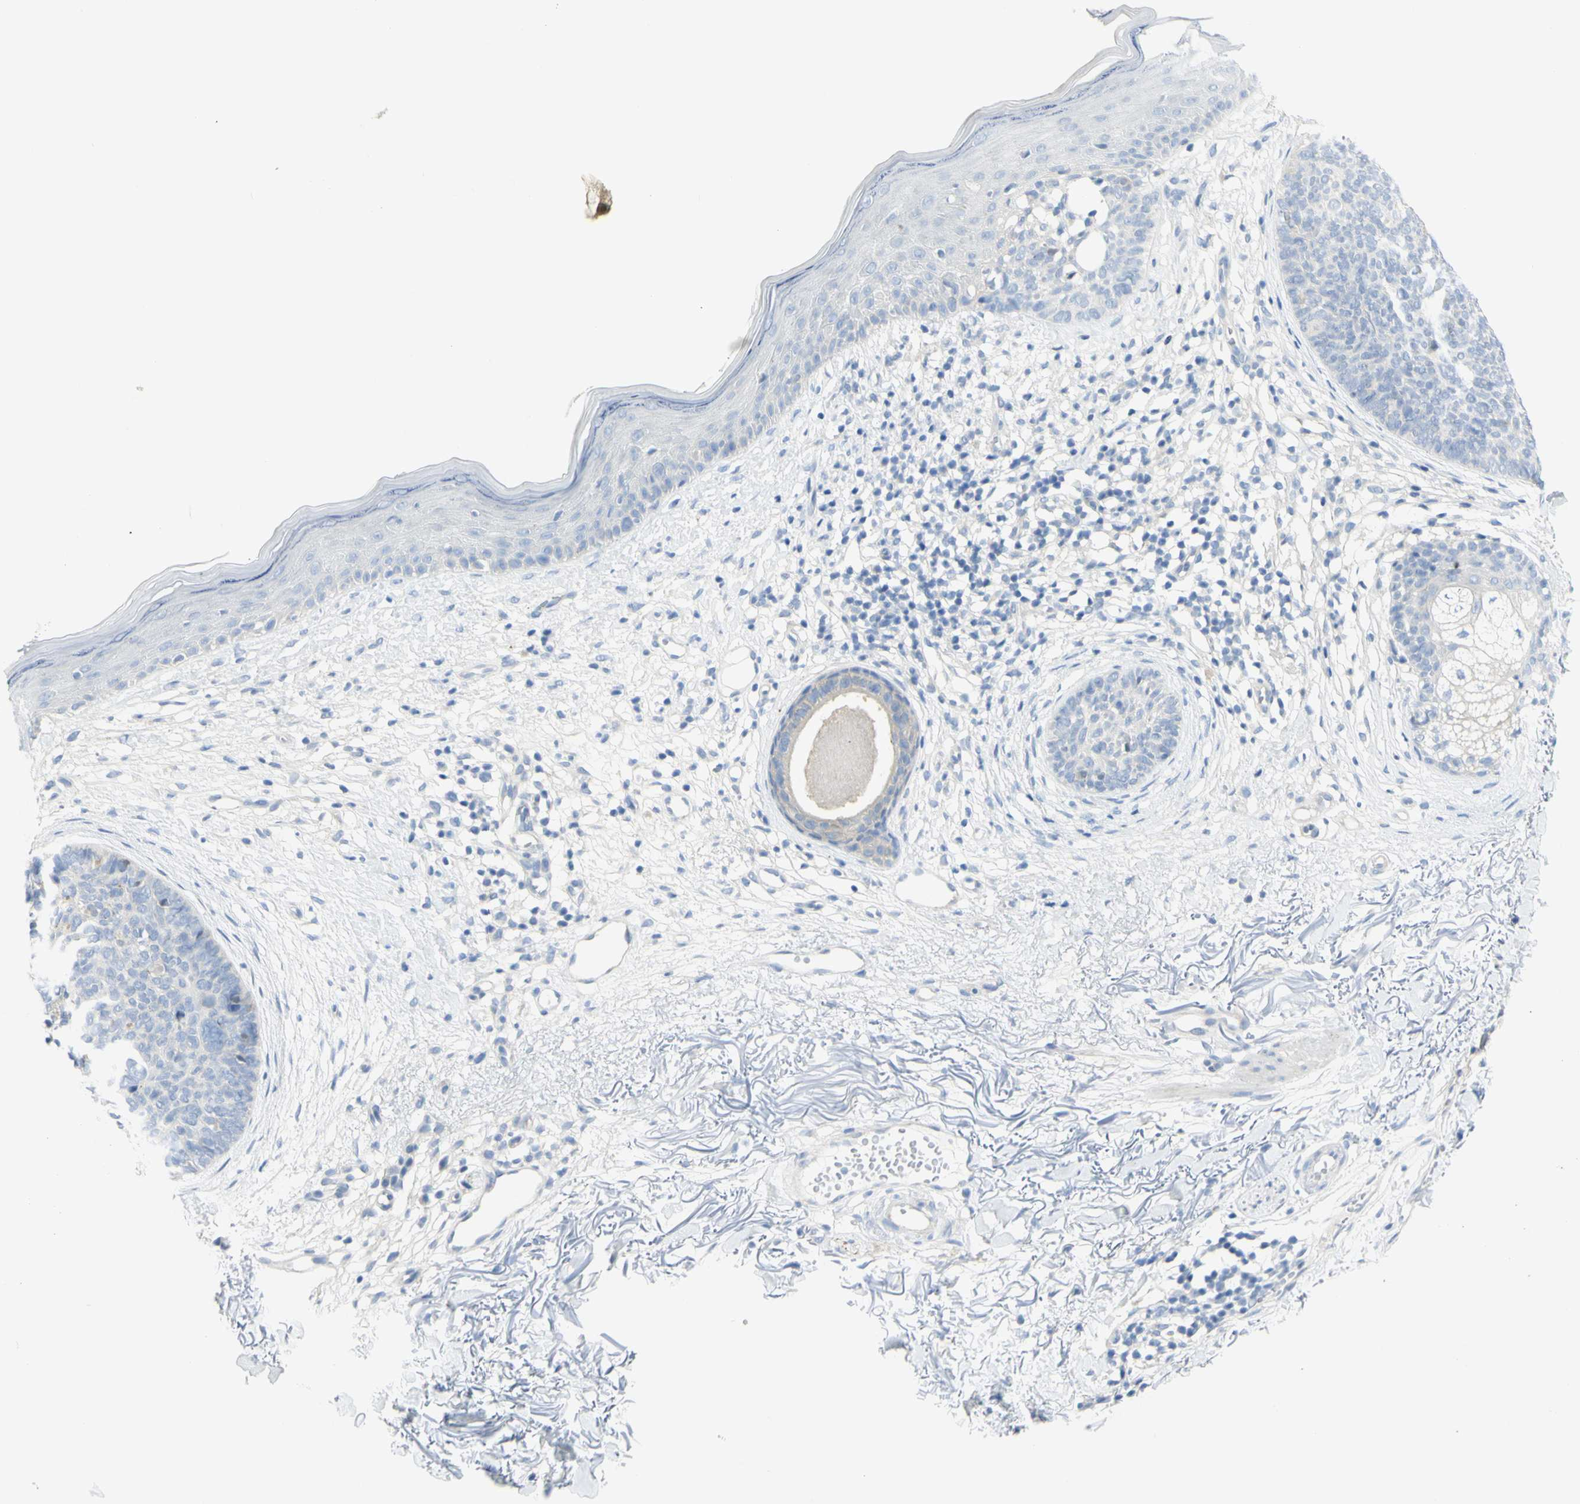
{"staining": {"intensity": "negative", "quantity": "none", "location": "none"}, "tissue": "skin cancer", "cell_type": "Tumor cells", "image_type": "cancer", "snomed": [{"axis": "morphology", "description": "Basal cell carcinoma"}, {"axis": "topography", "description": "Skin"}], "caption": "There is no significant expression in tumor cells of skin basal cell carcinoma.", "gene": "GCNT3", "patient": {"sex": "female", "age": 70}}